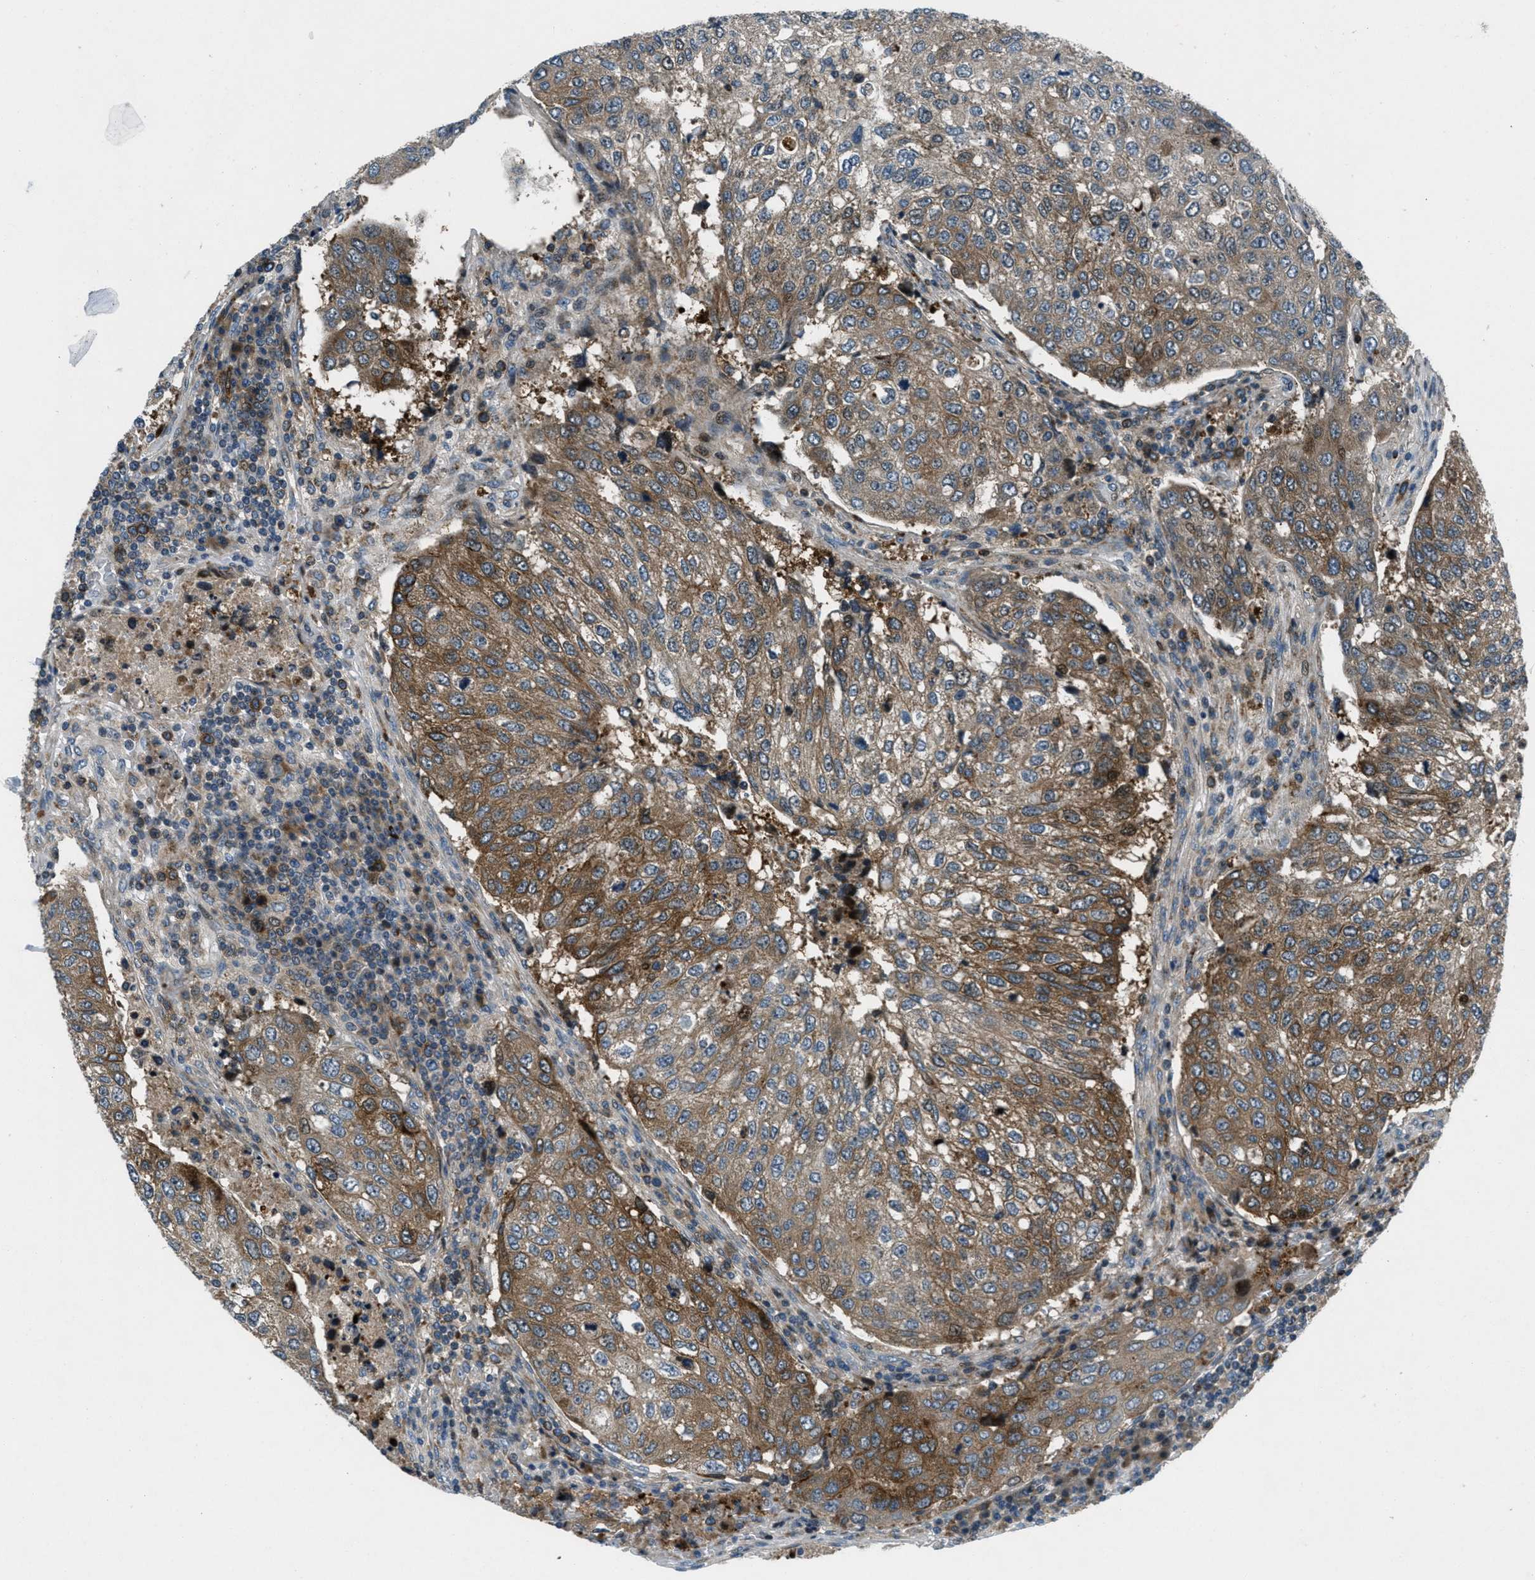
{"staining": {"intensity": "moderate", "quantity": ">75%", "location": "cytoplasmic/membranous"}, "tissue": "urothelial cancer", "cell_type": "Tumor cells", "image_type": "cancer", "snomed": [{"axis": "morphology", "description": "Urothelial carcinoma, High grade"}, {"axis": "topography", "description": "Lymph node"}, {"axis": "topography", "description": "Urinary bladder"}], "caption": "High-grade urothelial carcinoma stained for a protein displays moderate cytoplasmic/membranous positivity in tumor cells.", "gene": "CLEC2D", "patient": {"sex": "male", "age": 51}}